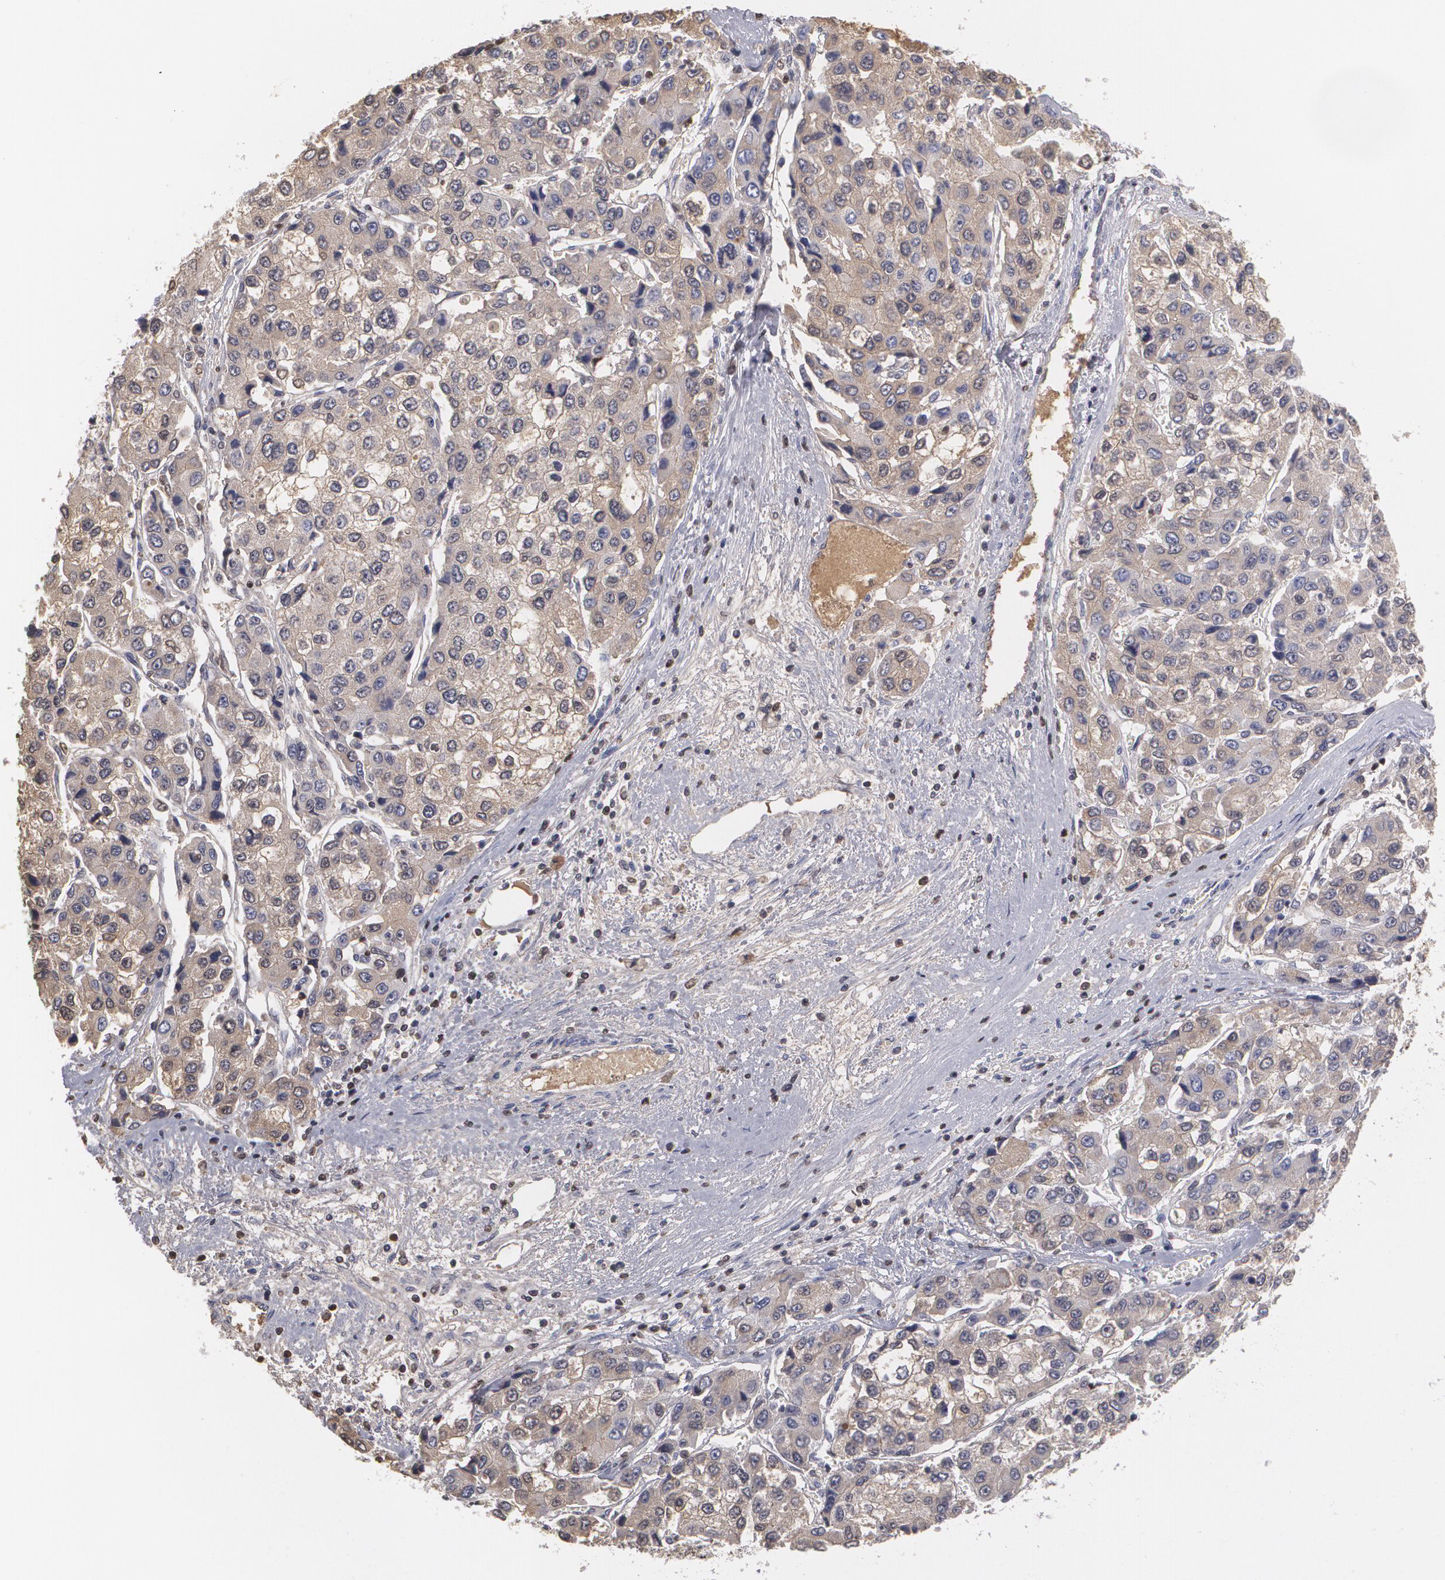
{"staining": {"intensity": "weak", "quantity": "25%-75%", "location": "cytoplasmic/membranous"}, "tissue": "liver cancer", "cell_type": "Tumor cells", "image_type": "cancer", "snomed": [{"axis": "morphology", "description": "Carcinoma, Hepatocellular, NOS"}, {"axis": "topography", "description": "Liver"}], "caption": "Liver cancer stained for a protein (brown) shows weak cytoplasmic/membranous positive staining in about 25%-75% of tumor cells.", "gene": "SERPINA1", "patient": {"sex": "female", "age": 66}}